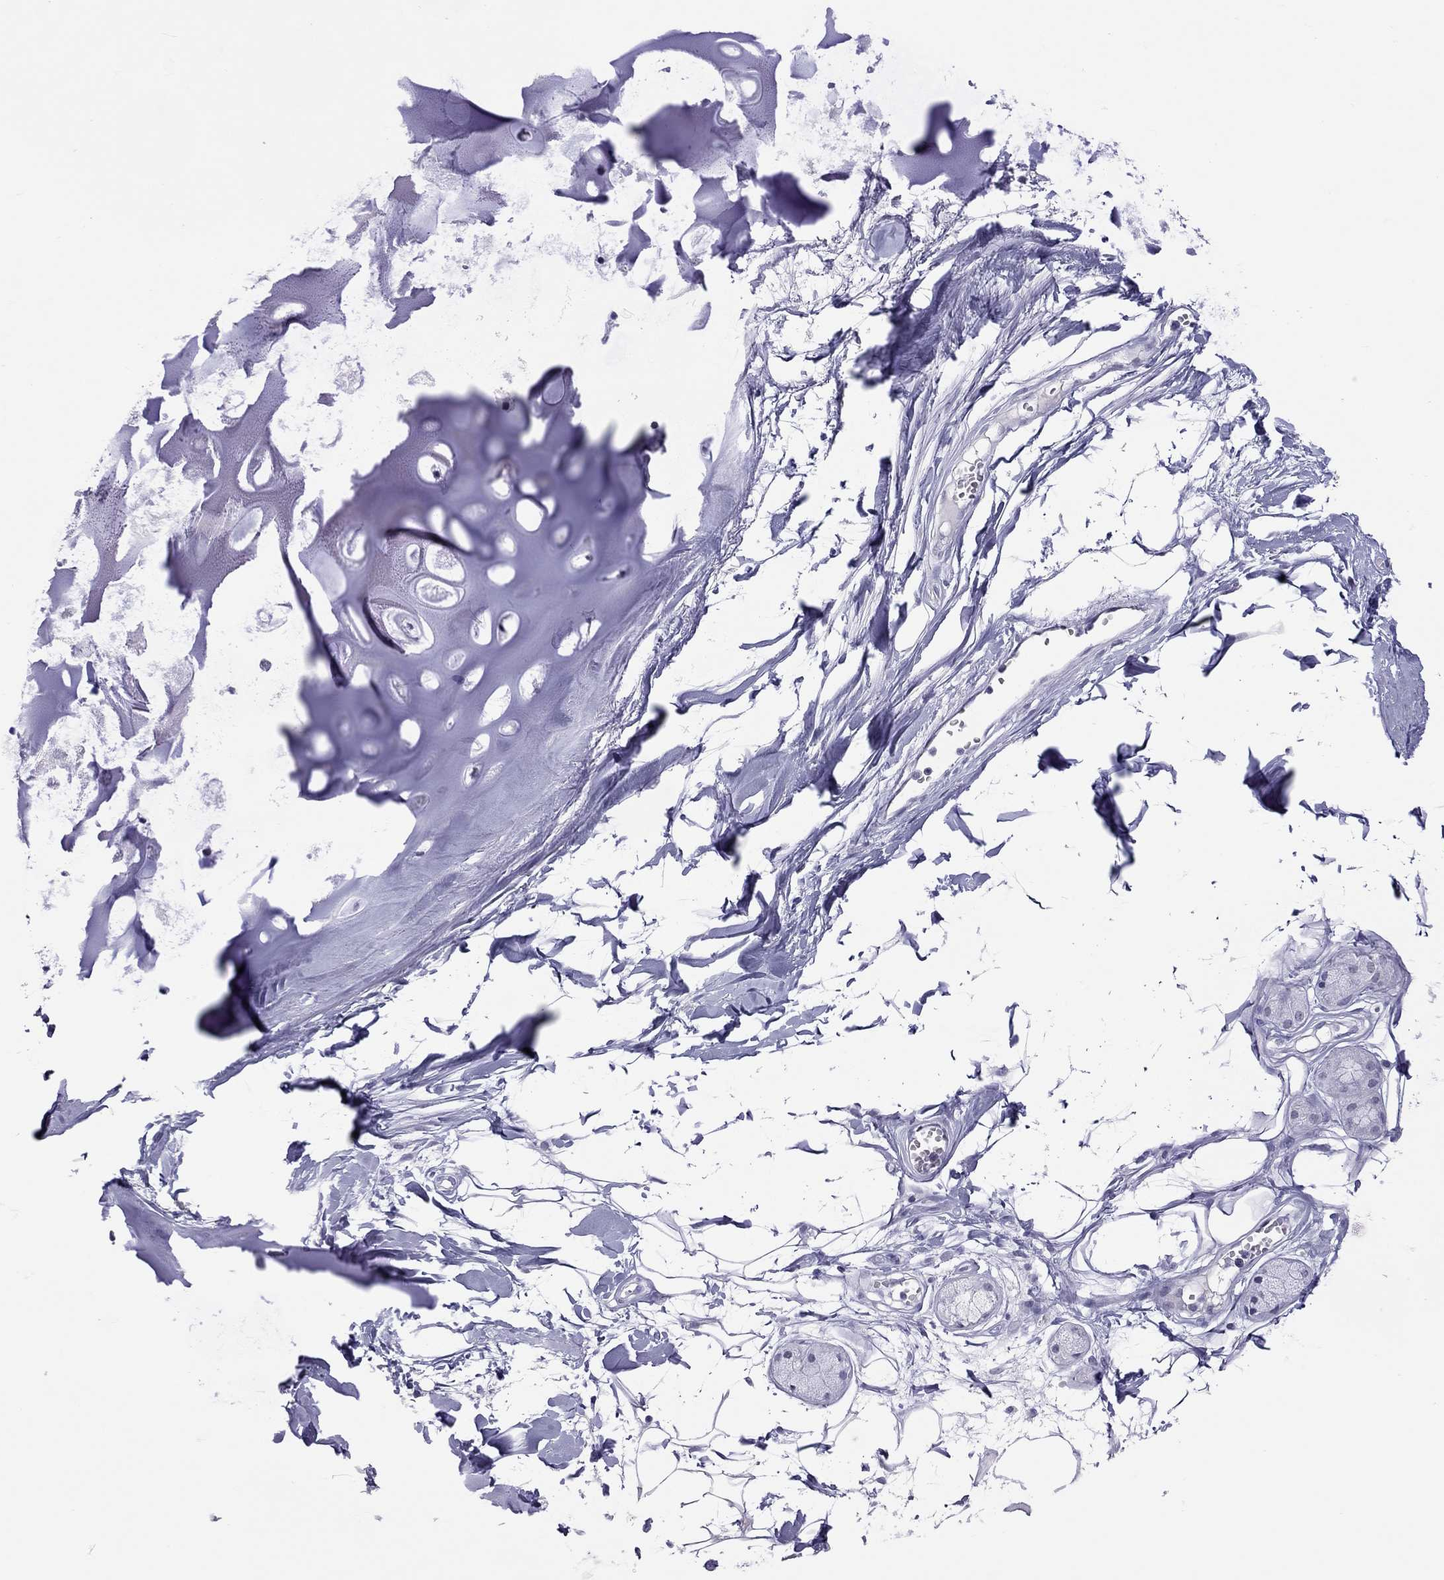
{"staining": {"intensity": "negative", "quantity": "none", "location": "none"}, "tissue": "adipose tissue", "cell_type": "Adipocytes", "image_type": "normal", "snomed": [{"axis": "morphology", "description": "Normal tissue, NOS"}, {"axis": "morphology", "description": "Squamous cell carcinoma, NOS"}, {"axis": "topography", "description": "Cartilage tissue"}, {"axis": "topography", "description": "Lung"}], "caption": "Adipocytes are negative for protein expression in normal human adipose tissue. (Immunohistochemistry (ihc), brightfield microscopy, high magnification).", "gene": "JHY", "patient": {"sex": "male", "age": 66}}